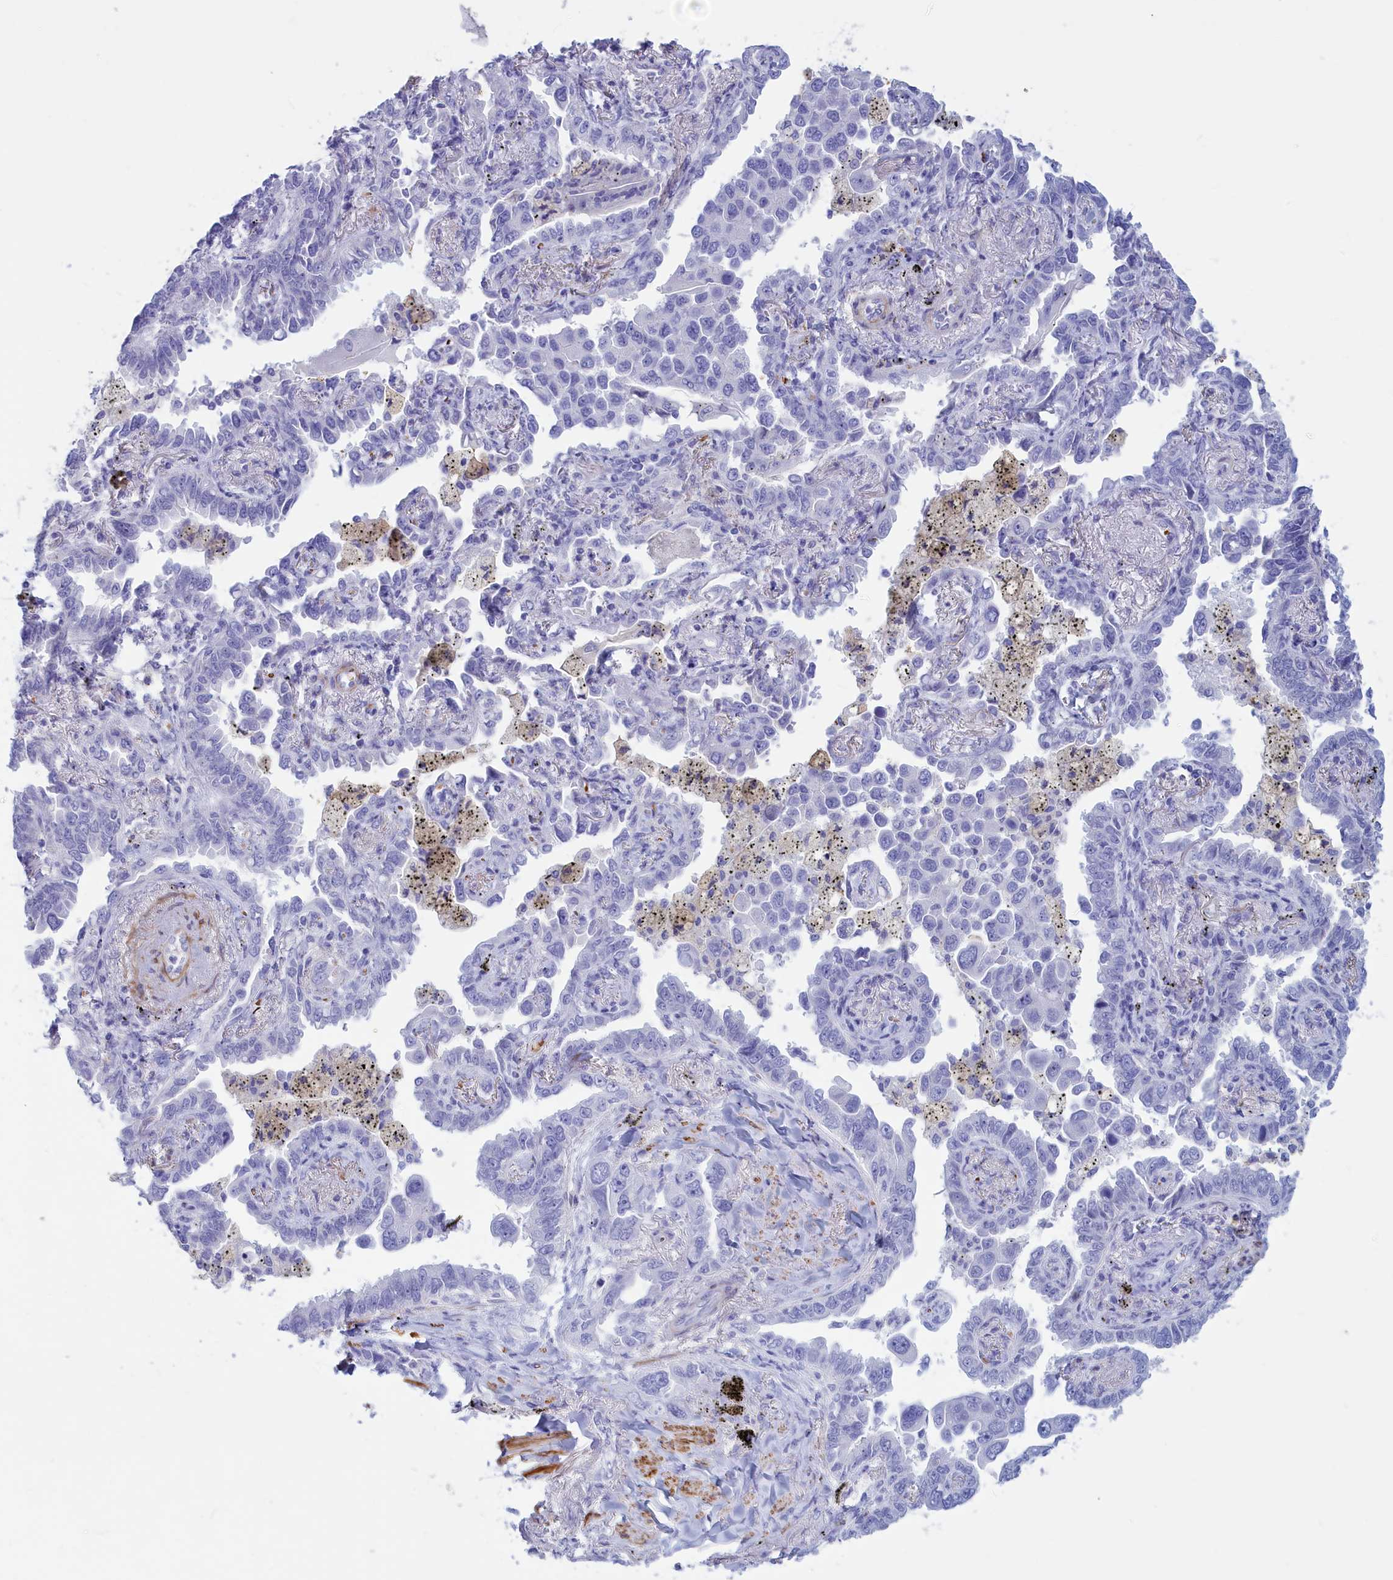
{"staining": {"intensity": "negative", "quantity": "none", "location": "none"}, "tissue": "lung cancer", "cell_type": "Tumor cells", "image_type": "cancer", "snomed": [{"axis": "morphology", "description": "Adenocarcinoma, NOS"}, {"axis": "topography", "description": "Lung"}], "caption": "This image is of lung cancer stained with IHC to label a protein in brown with the nuclei are counter-stained blue. There is no expression in tumor cells.", "gene": "GAPDHS", "patient": {"sex": "male", "age": 67}}